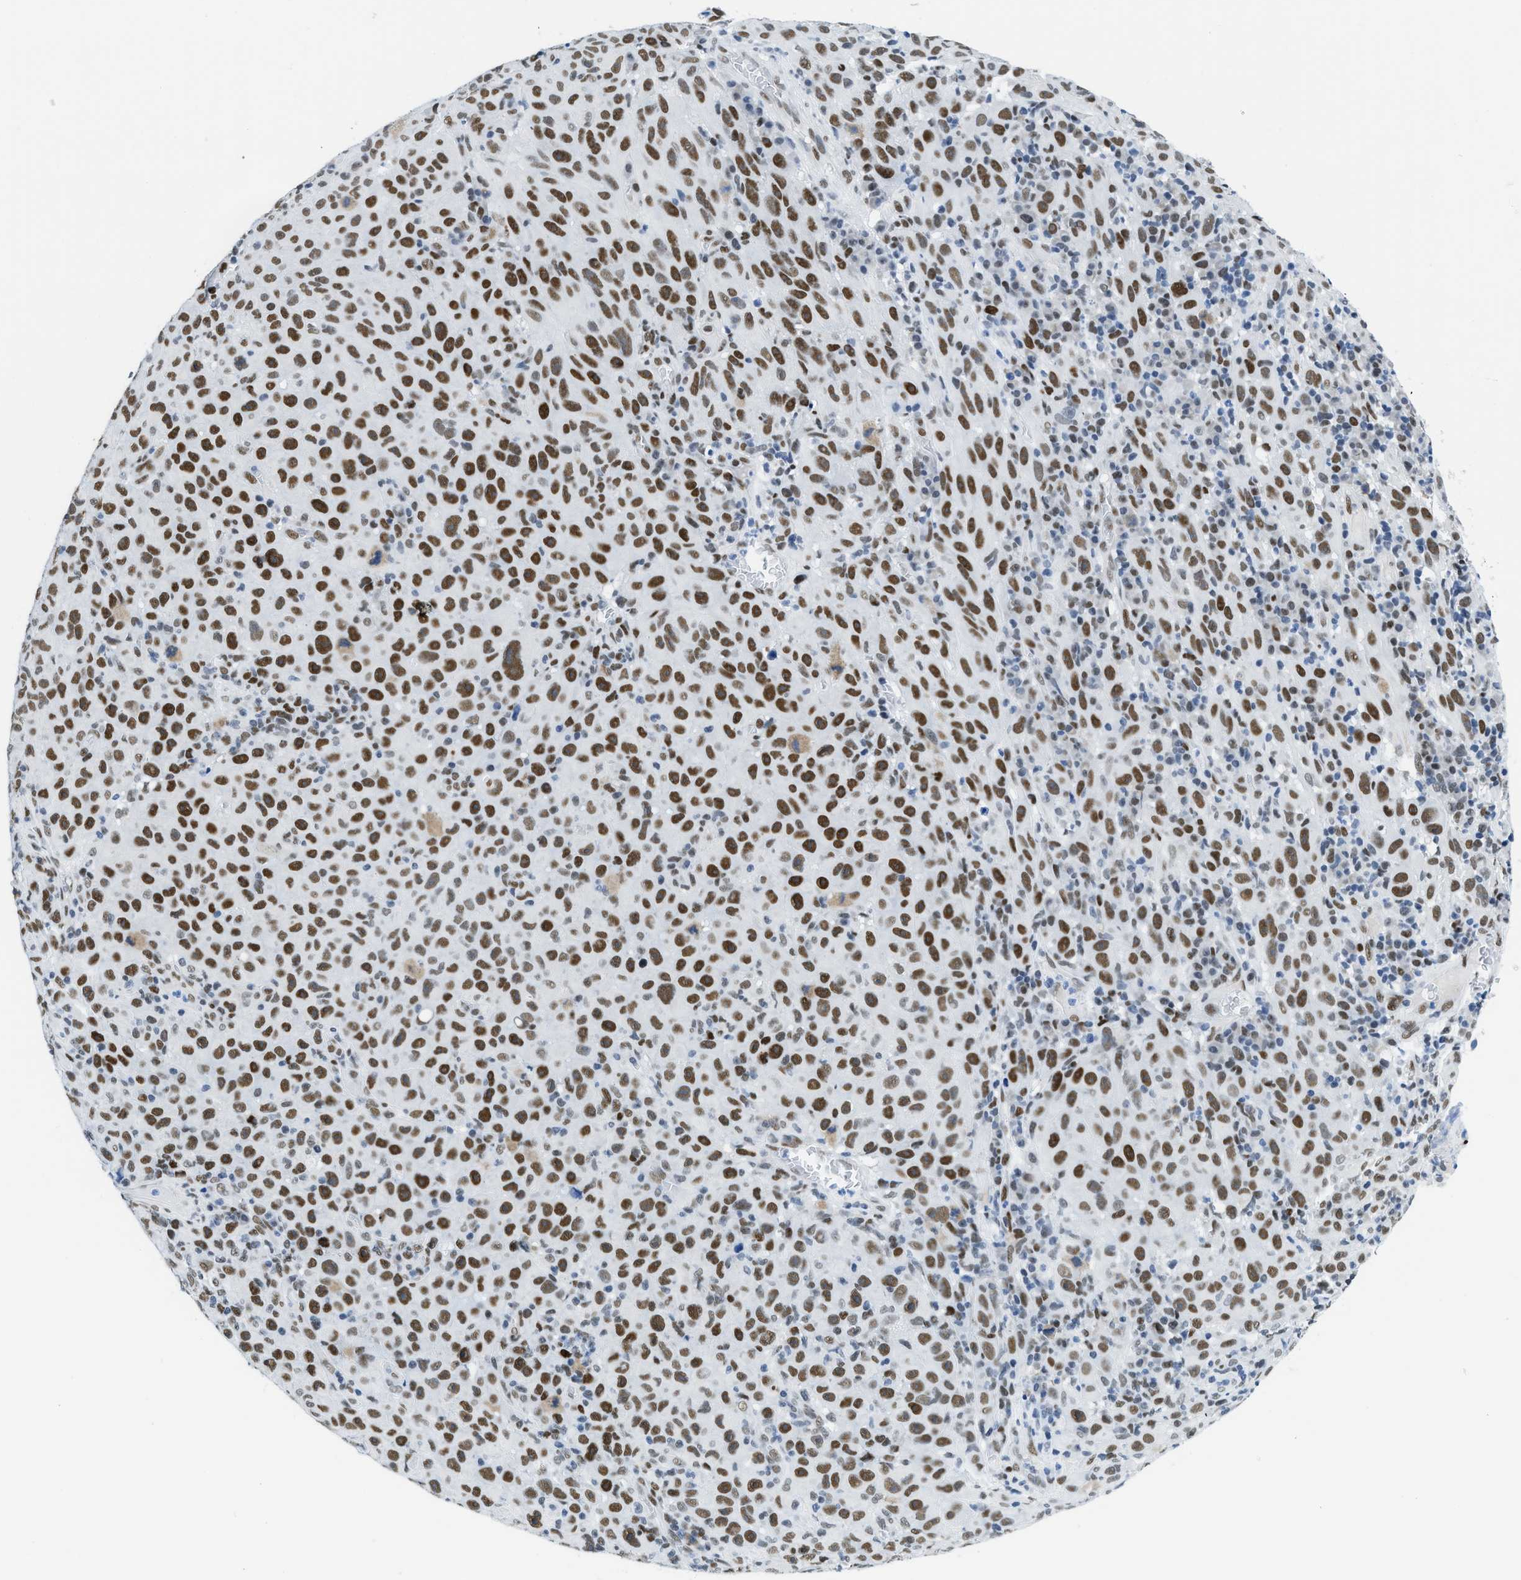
{"staining": {"intensity": "moderate", "quantity": ">75%", "location": "nuclear"}, "tissue": "melanoma", "cell_type": "Tumor cells", "image_type": "cancer", "snomed": [{"axis": "morphology", "description": "Malignant melanoma, NOS"}, {"axis": "topography", "description": "Skin"}], "caption": "A photomicrograph of human malignant melanoma stained for a protein exhibits moderate nuclear brown staining in tumor cells.", "gene": "SMARCAD1", "patient": {"sex": "female", "age": 82}}